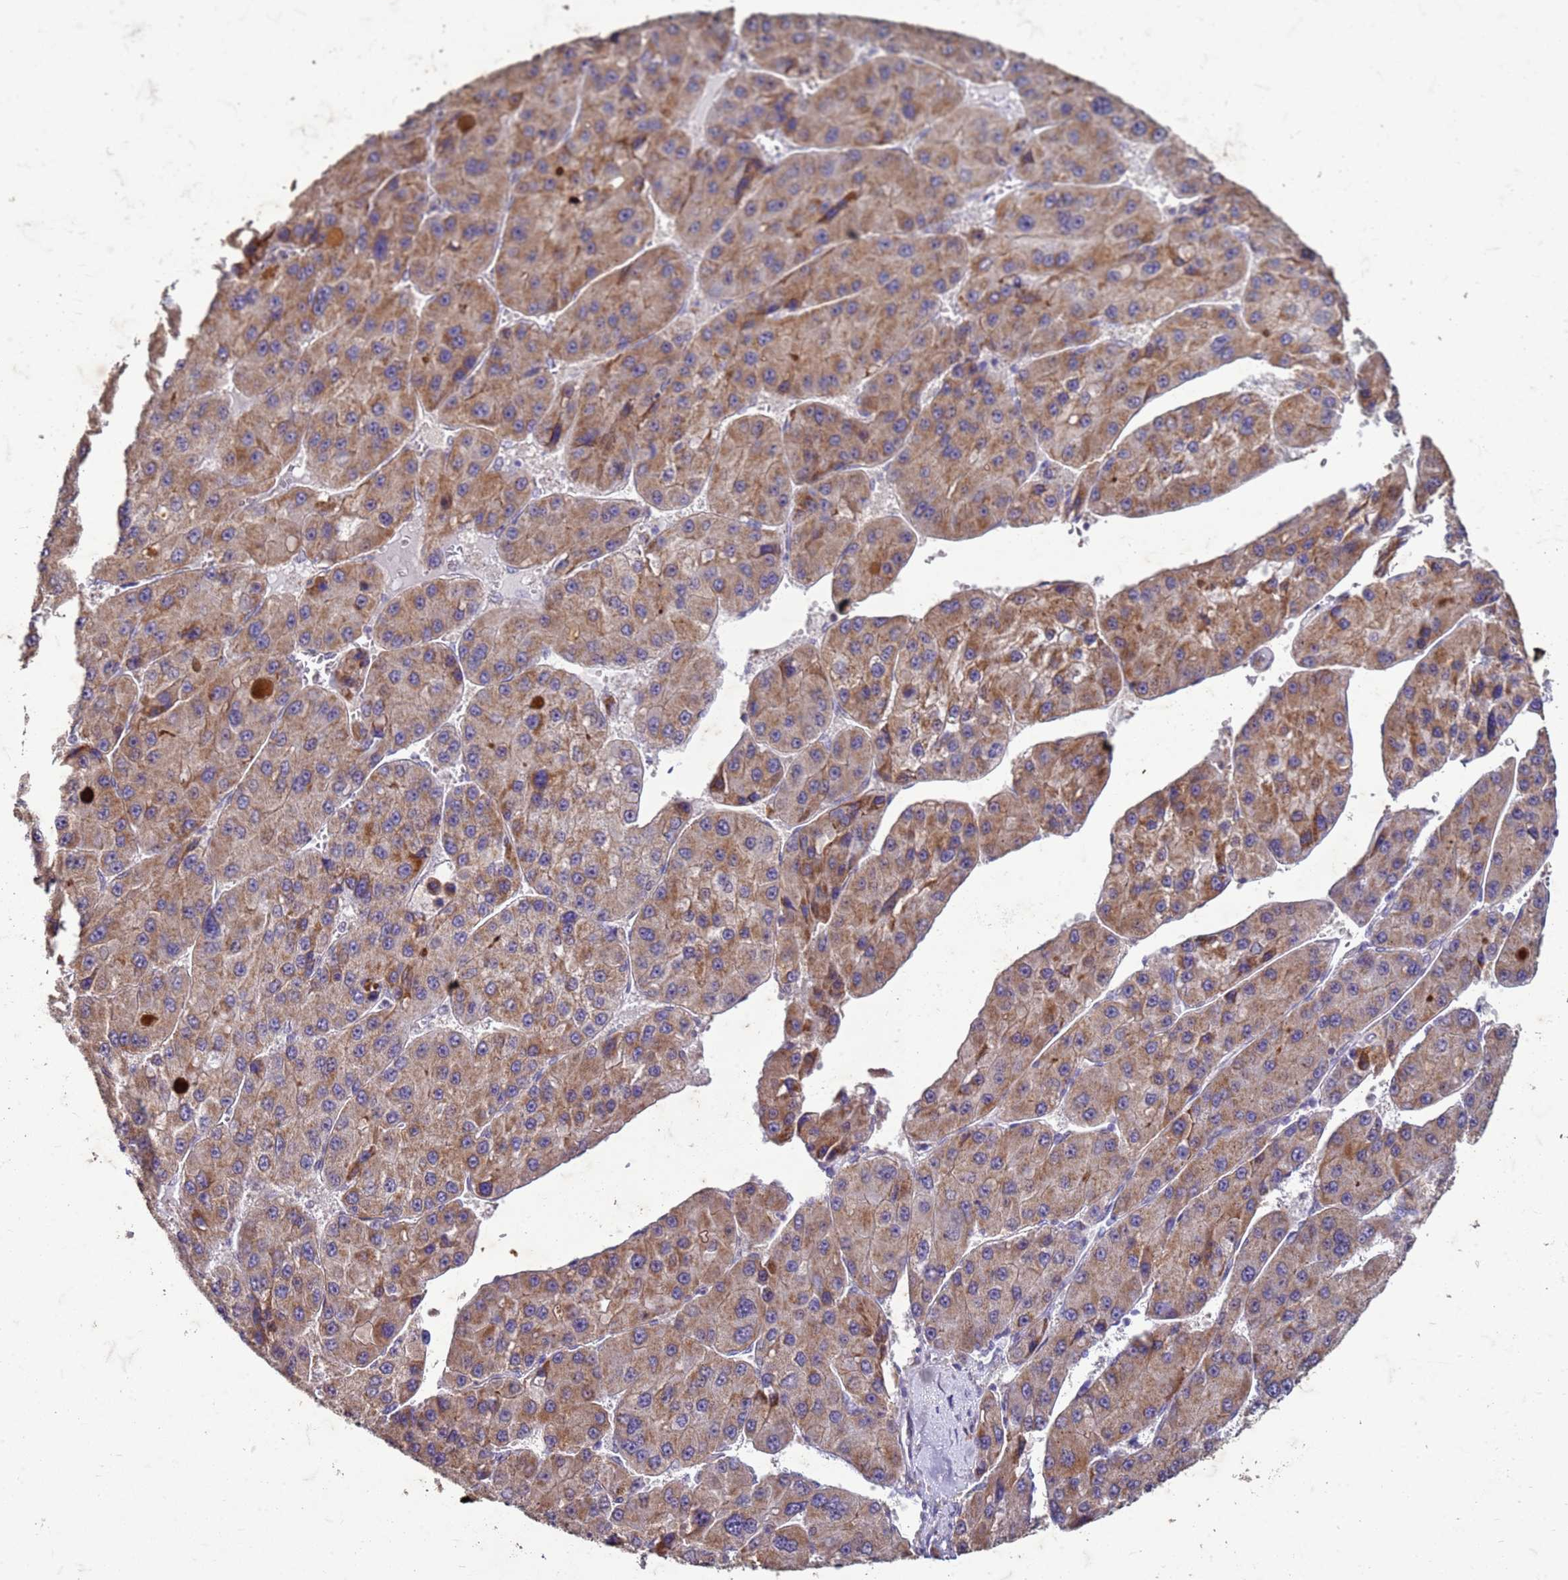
{"staining": {"intensity": "moderate", "quantity": ">75%", "location": "cytoplasmic/membranous"}, "tissue": "liver cancer", "cell_type": "Tumor cells", "image_type": "cancer", "snomed": [{"axis": "morphology", "description": "Carcinoma, Hepatocellular, NOS"}, {"axis": "topography", "description": "Liver"}], "caption": "The immunohistochemical stain labels moderate cytoplasmic/membranous staining in tumor cells of liver hepatocellular carcinoma tissue. (DAB (3,3'-diaminobenzidine) IHC, brown staining for protein, blue staining for nuclei).", "gene": "SLC25A15", "patient": {"sex": "female", "age": 73}}